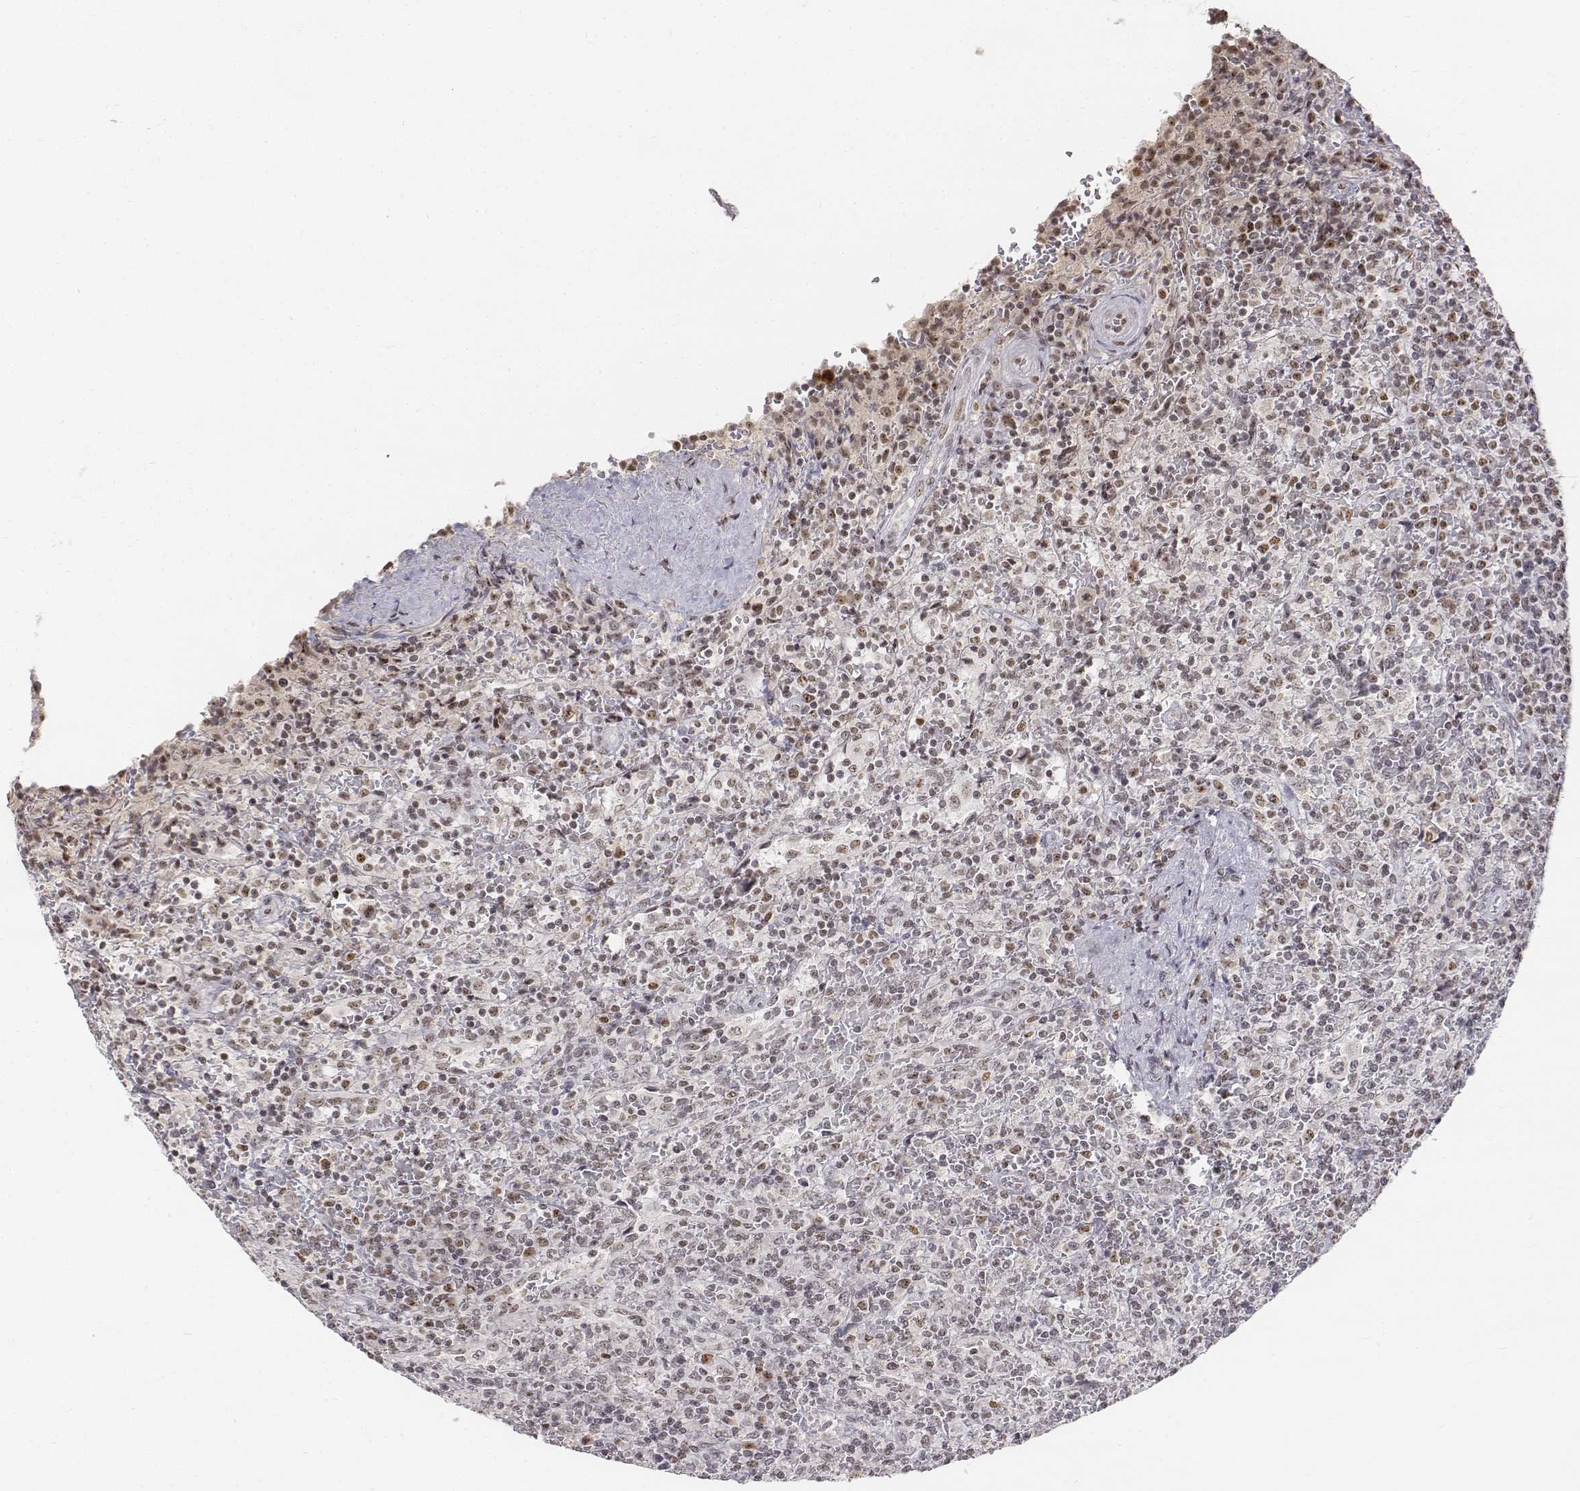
{"staining": {"intensity": "negative", "quantity": "none", "location": "none"}, "tissue": "lymphoma", "cell_type": "Tumor cells", "image_type": "cancer", "snomed": [{"axis": "morphology", "description": "Malignant lymphoma, non-Hodgkin's type, Low grade"}, {"axis": "topography", "description": "Spleen"}], "caption": "Tumor cells show no significant staining in malignant lymphoma, non-Hodgkin's type (low-grade).", "gene": "PHF6", "patient": {"sex": "male", "age": 62}}